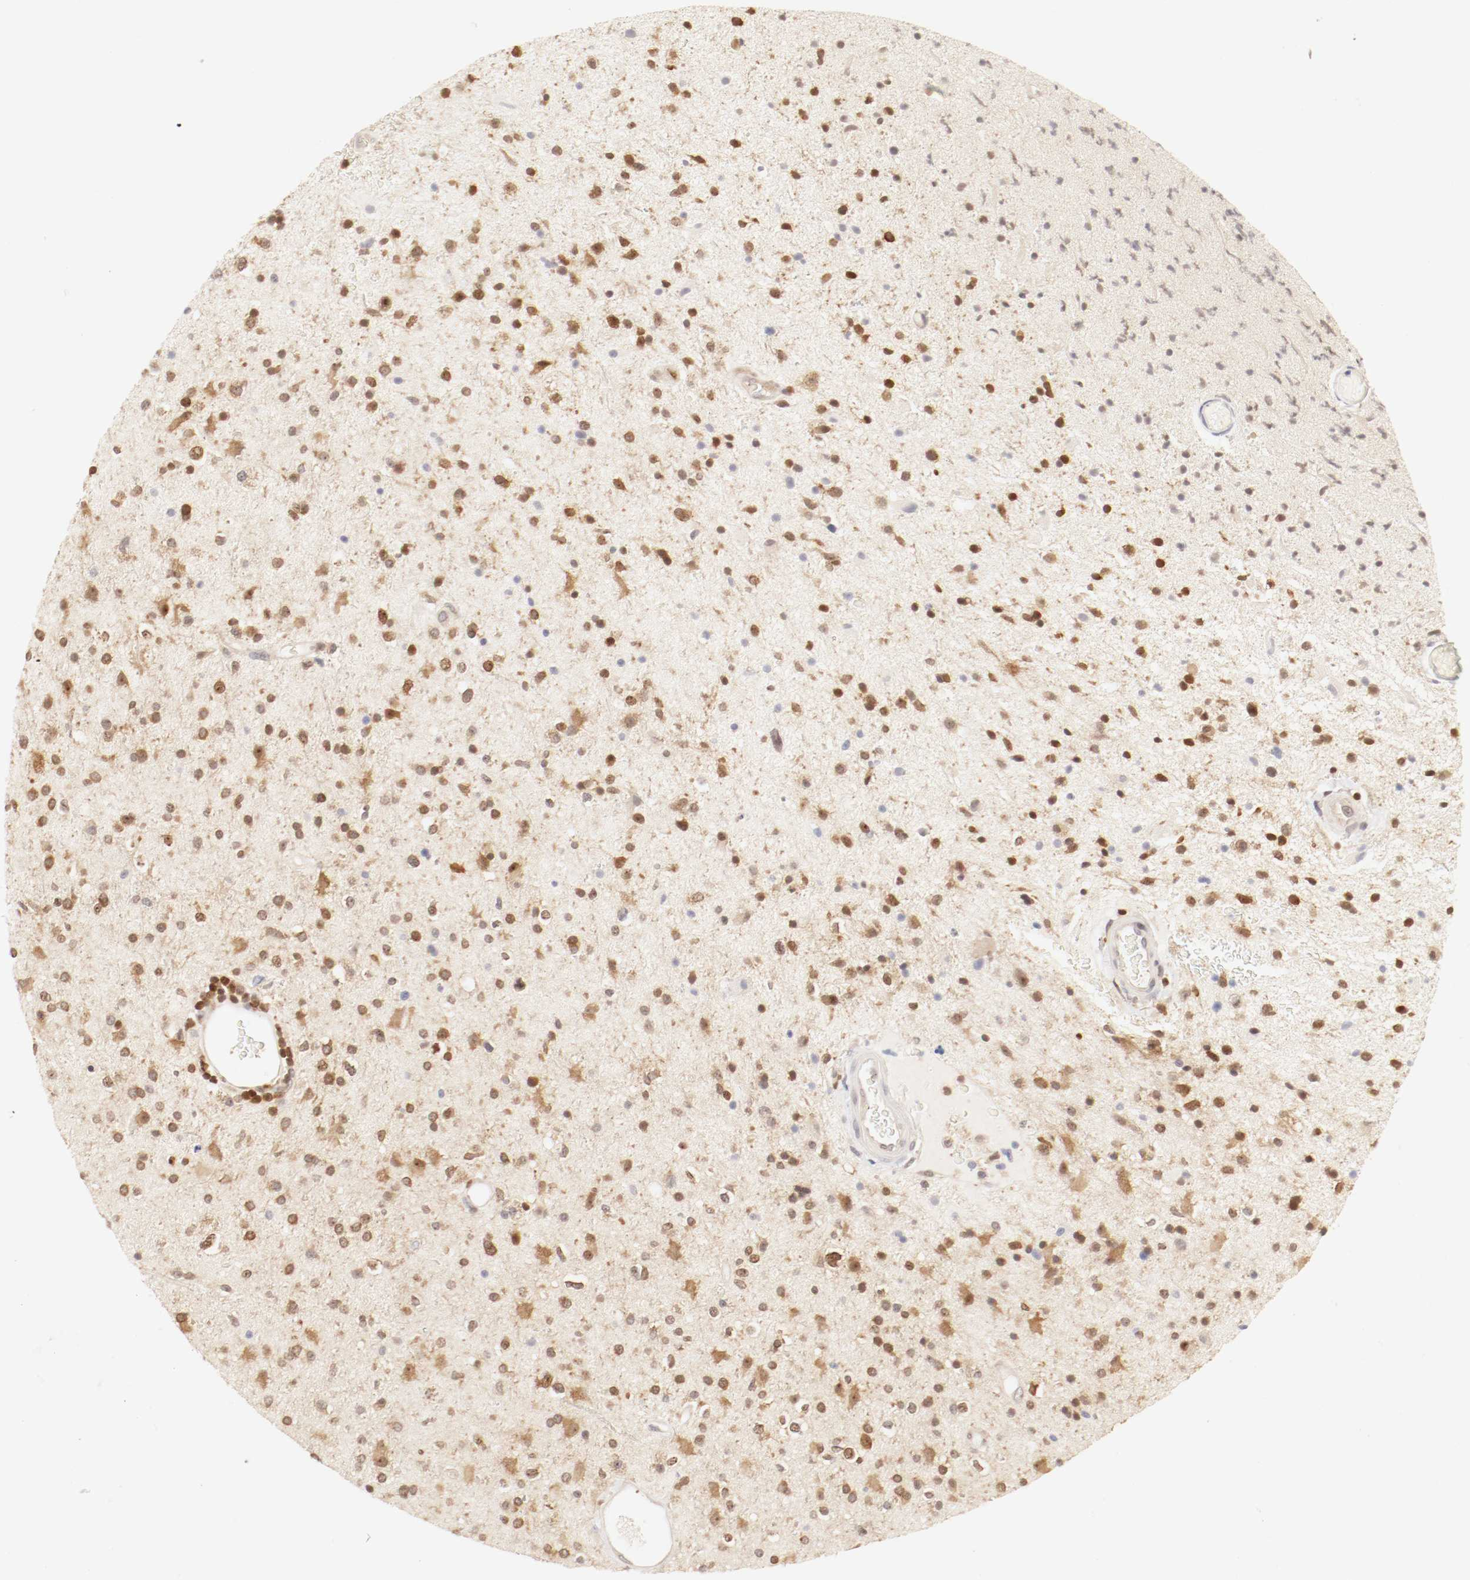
{"staining": {"intensity": "strong", "quantity": ">75%", "location": "nuclear"}, "tissue": "glioma", "cell_type": "Tumor cells", "image_type": "cancer", "snomed": [{"axis": "morphology", "description": "Glioma, malignant, High grade"}, {"axis": "topography", "description": "Brain"}], "caption": "Immunohistochemistry staining of high-grade glioma (malignant), which demonstrates high levels of strong nuclear positivity in approximately >75% of tumor cells indicating strong nuclear protein staining. The staining was performed using DAB (brown) for protein detection and nuclei were counterstained in hematoxylin (blue).", "gene": "KIF2A", "patient": {"sex": "male", "age": 33}}